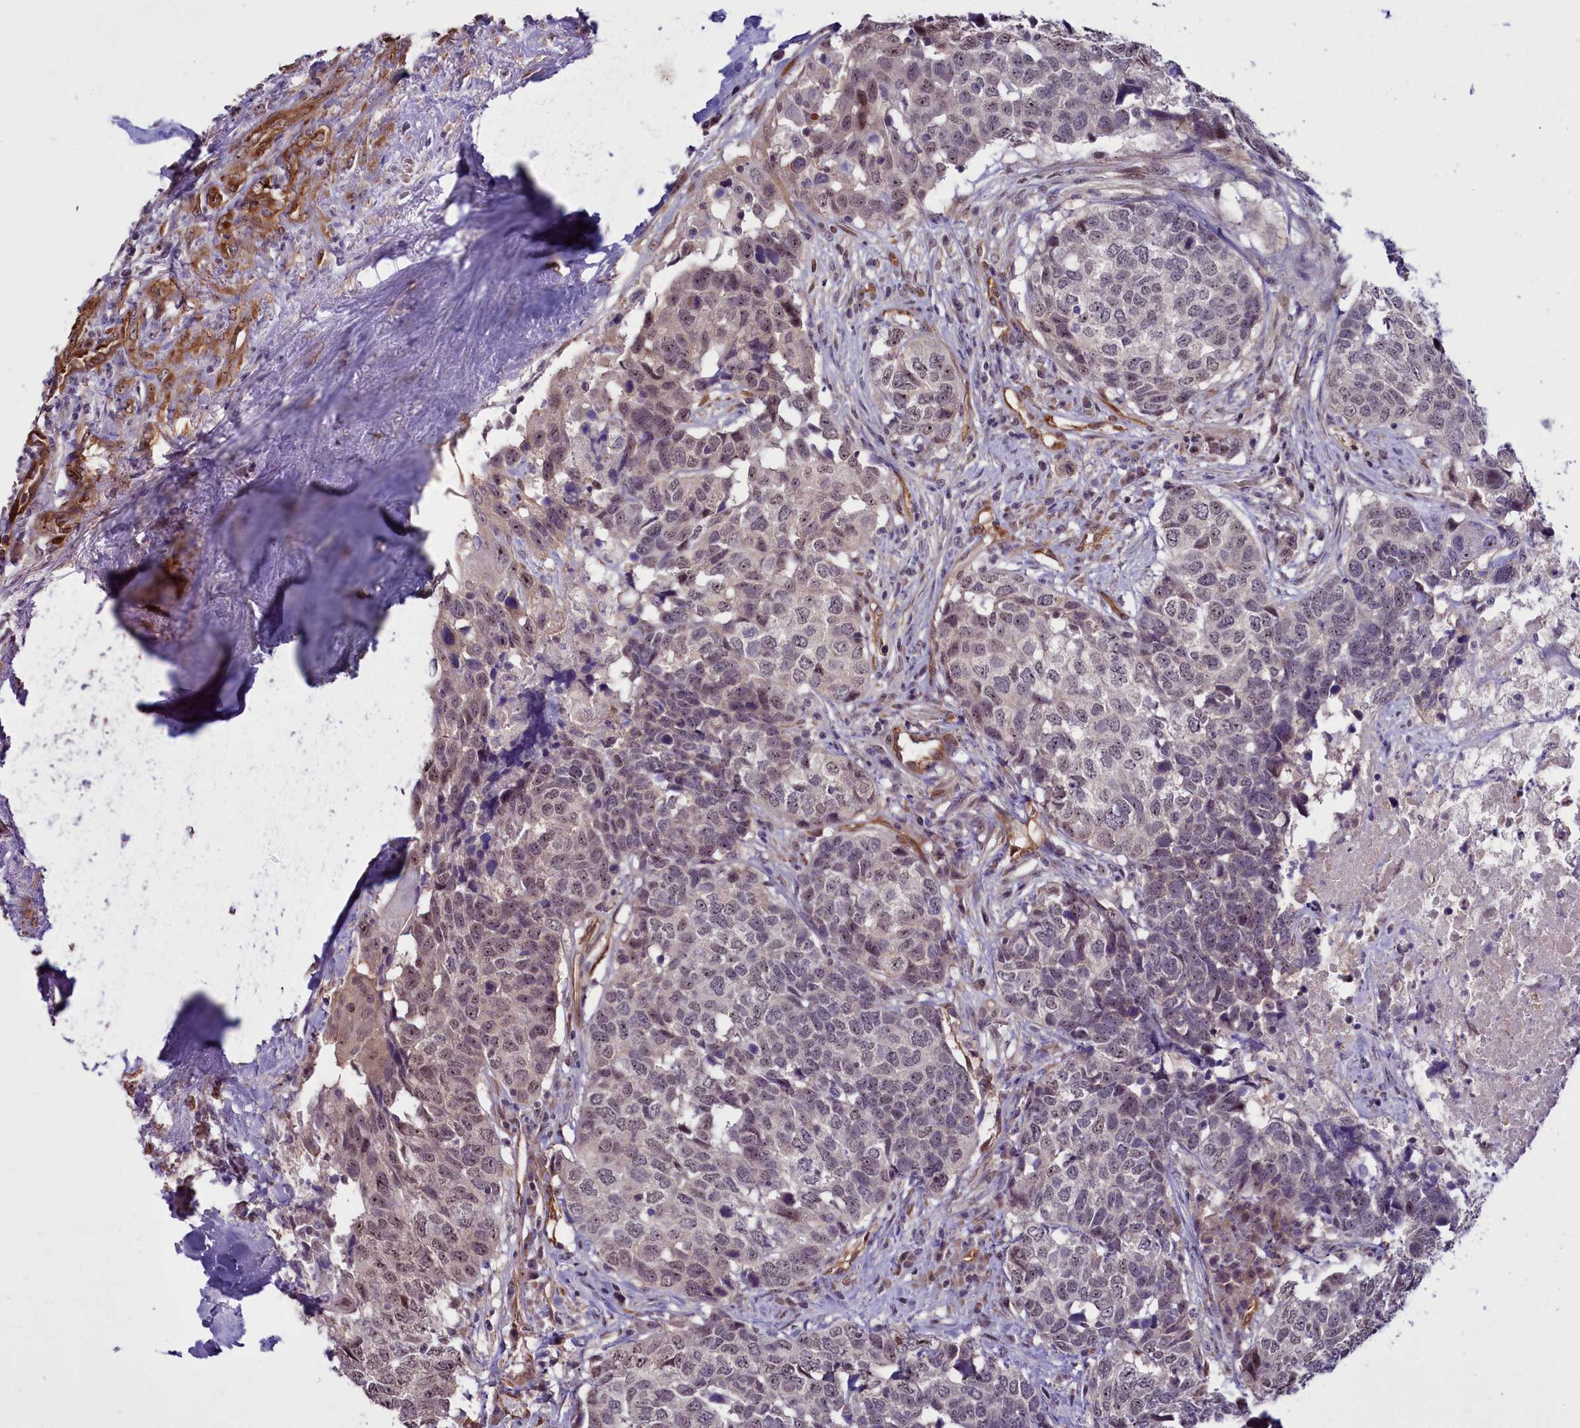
{"staining": {"intensity": "weak", "quantity": "25%-75%", "location": "nuclear"}, "tissue": "head and neck cancer", "cell_type": "Tumor cells", "image_type": "cancer", "snomed": [{"axis": "morphology", "description": "Squamous cell carcinoma, NOS"}, {"axis": "topography", "description": "Head-Neck"}], "caption": "High-magnification brightfield microscopy of head and neck cancer (squamous cell carcinoma) stained with DAB (brown) and counterstained with hematoxylin (blue). tumor cells exhibit weak nuclear positivity is seen in approximately25%-75% of cells.", "gene": "BCAR1", "patient": {"sex": "male", "age": 66}}